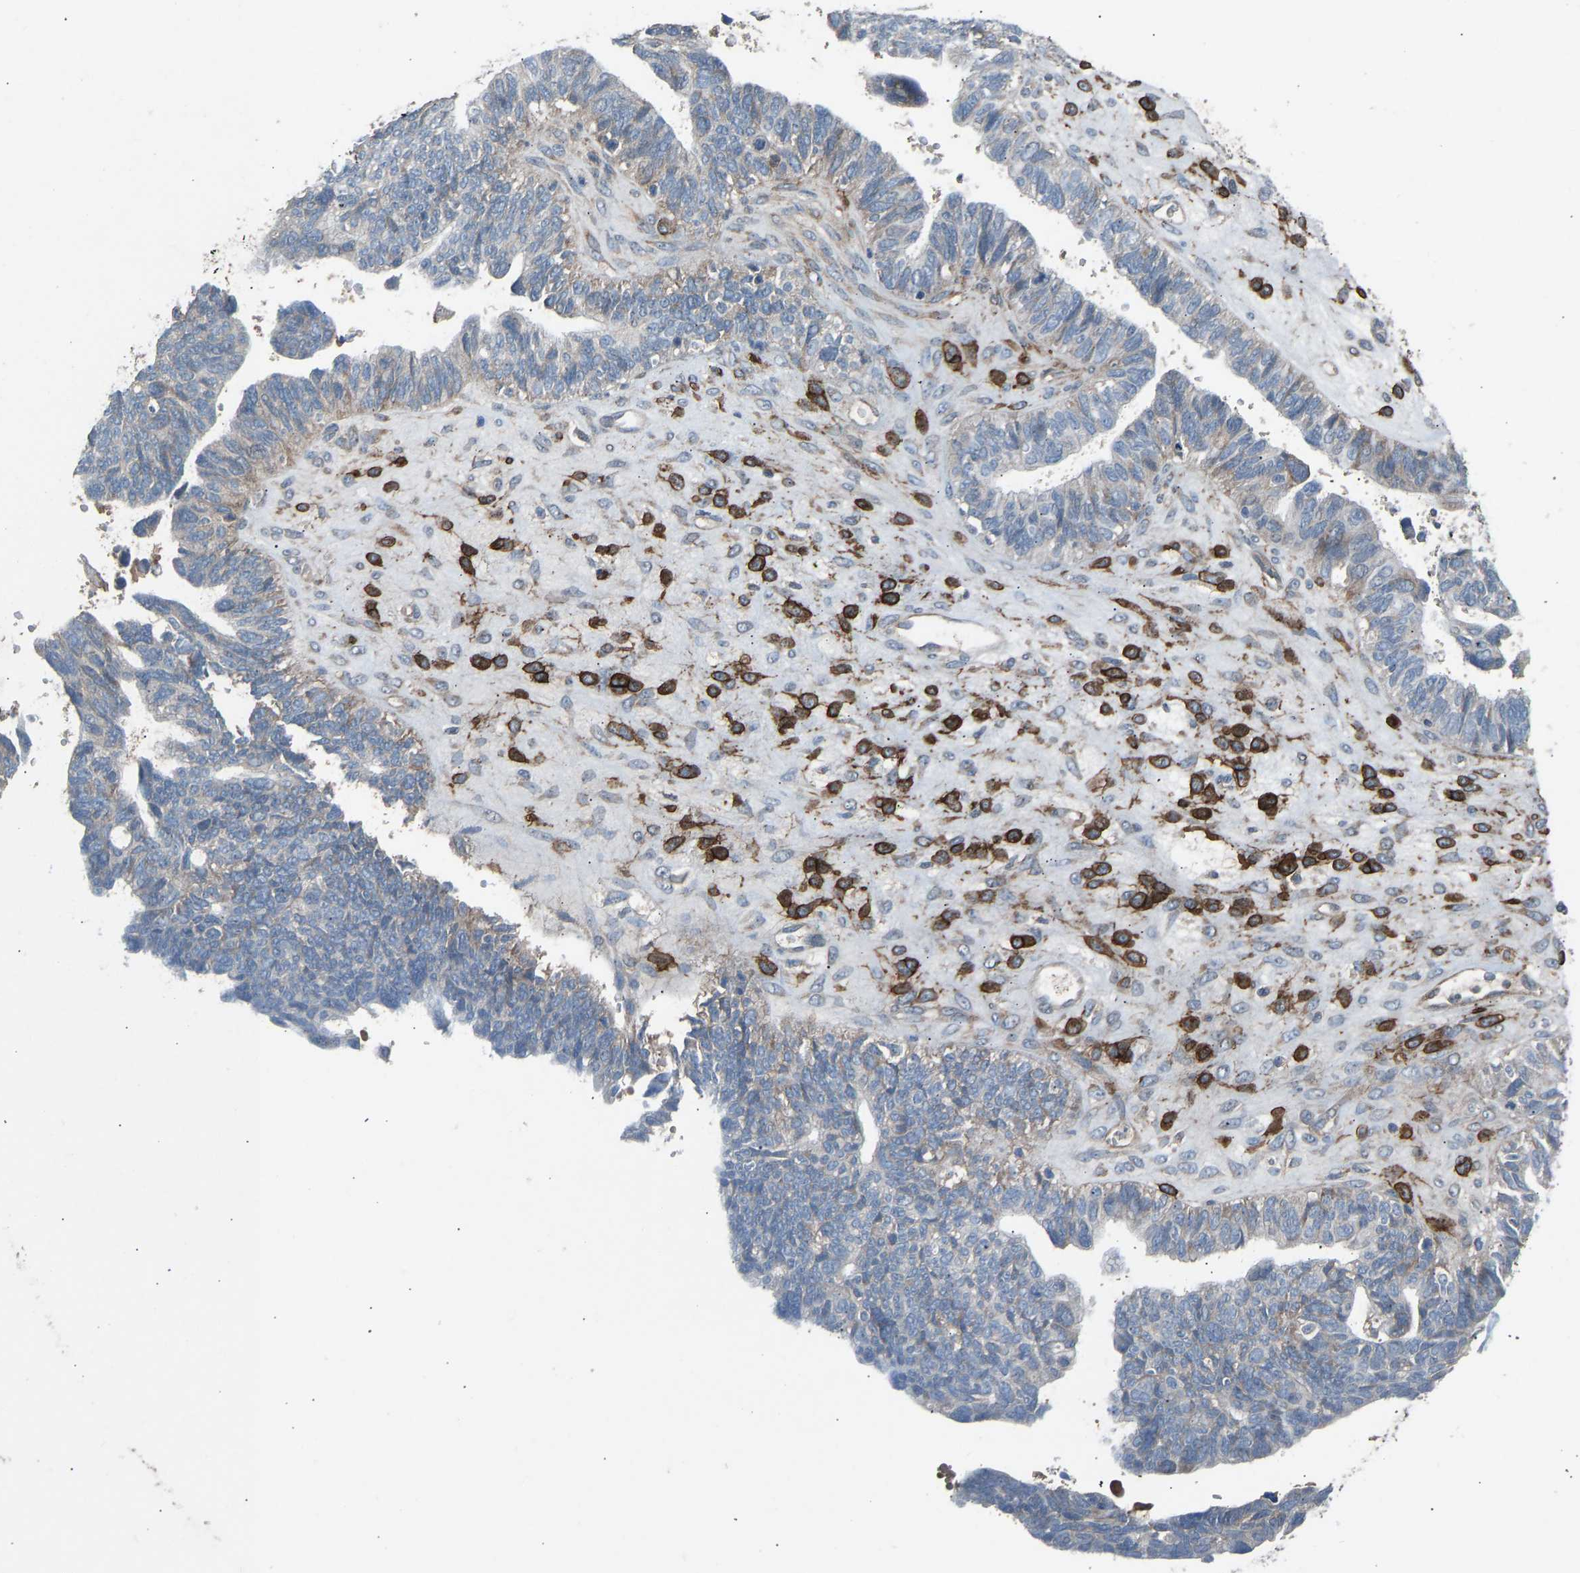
{"staining": {"intensity": "negative", "quantity": "none", "location": "none"}, "tissue": "ovarian cancer", "cell_type": "Tumor cells", "image_type": "cancer", "snomed": [{"axis": "morphology", "description": "Cystadenocarcinoma, serous, NOS"}, {"axis": "topography", "description": "Ovary"}], "caption": "Image shows no significant protein positivity in tumor cells of ovarian cancer.", "gene": "TGFBR3", "patient": {"sex": "female", "age": 79}}